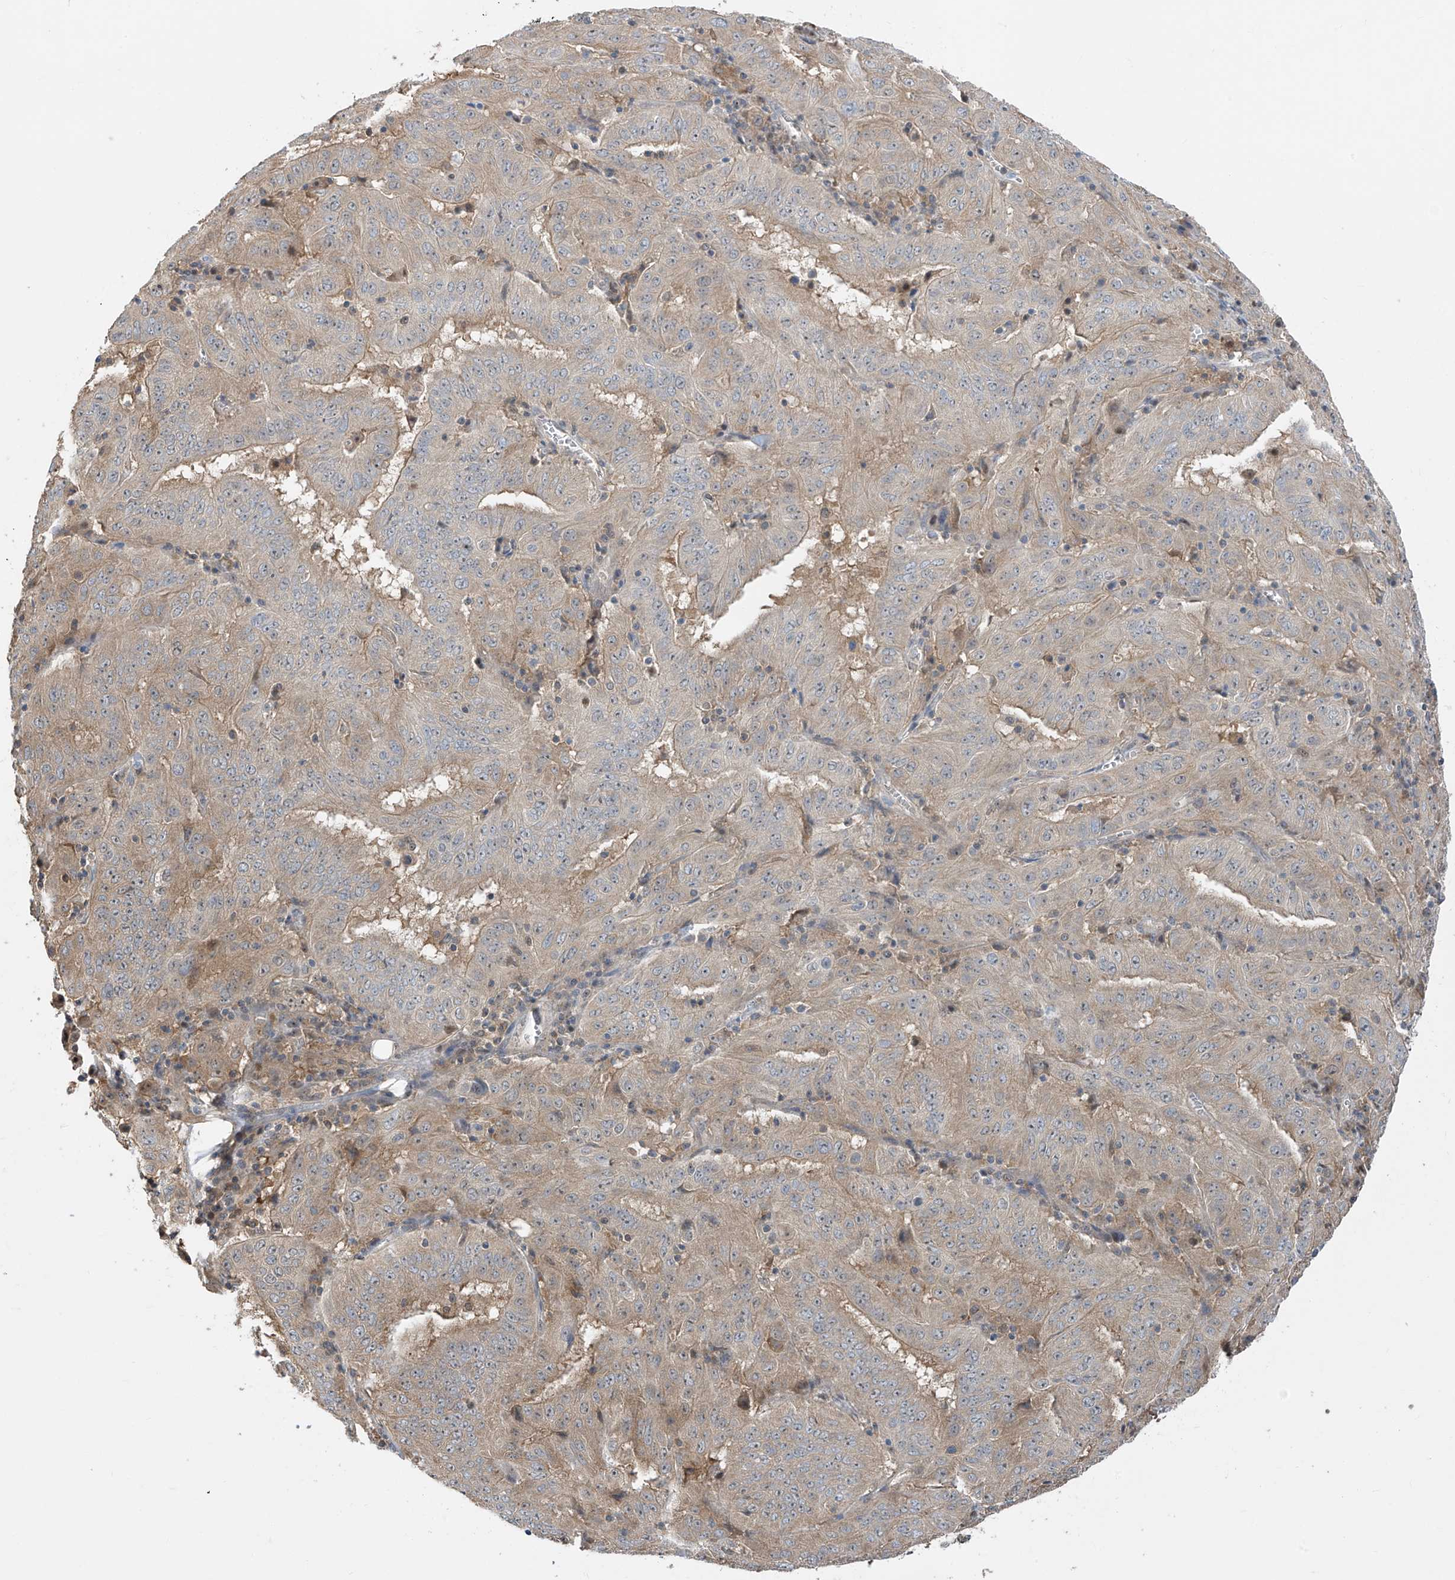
{"staining": {"intensity": "weak", "quantity": "25%-75%", "location": "cytoplasmic/membranous"}, "tissue": "pancreatic cancer", "cell_type": "Tumor cells", "image_type": "cancer", "snomed": [{"axis": "morphology", "description": "Adenocarcinoma, NOS"}, {"axis": "topography", "description": "Pancreas"}], "caption": "This micrograph displays immunohistochemistry (IHC) staining of human pancreatic cancer (adenocarcinoma), with low weak cytoplasmic/membranous staining in approximately 25%-75% of tumor cells.", "gene": "TTC38", "patient": {"sex": "male", "age": 63}}